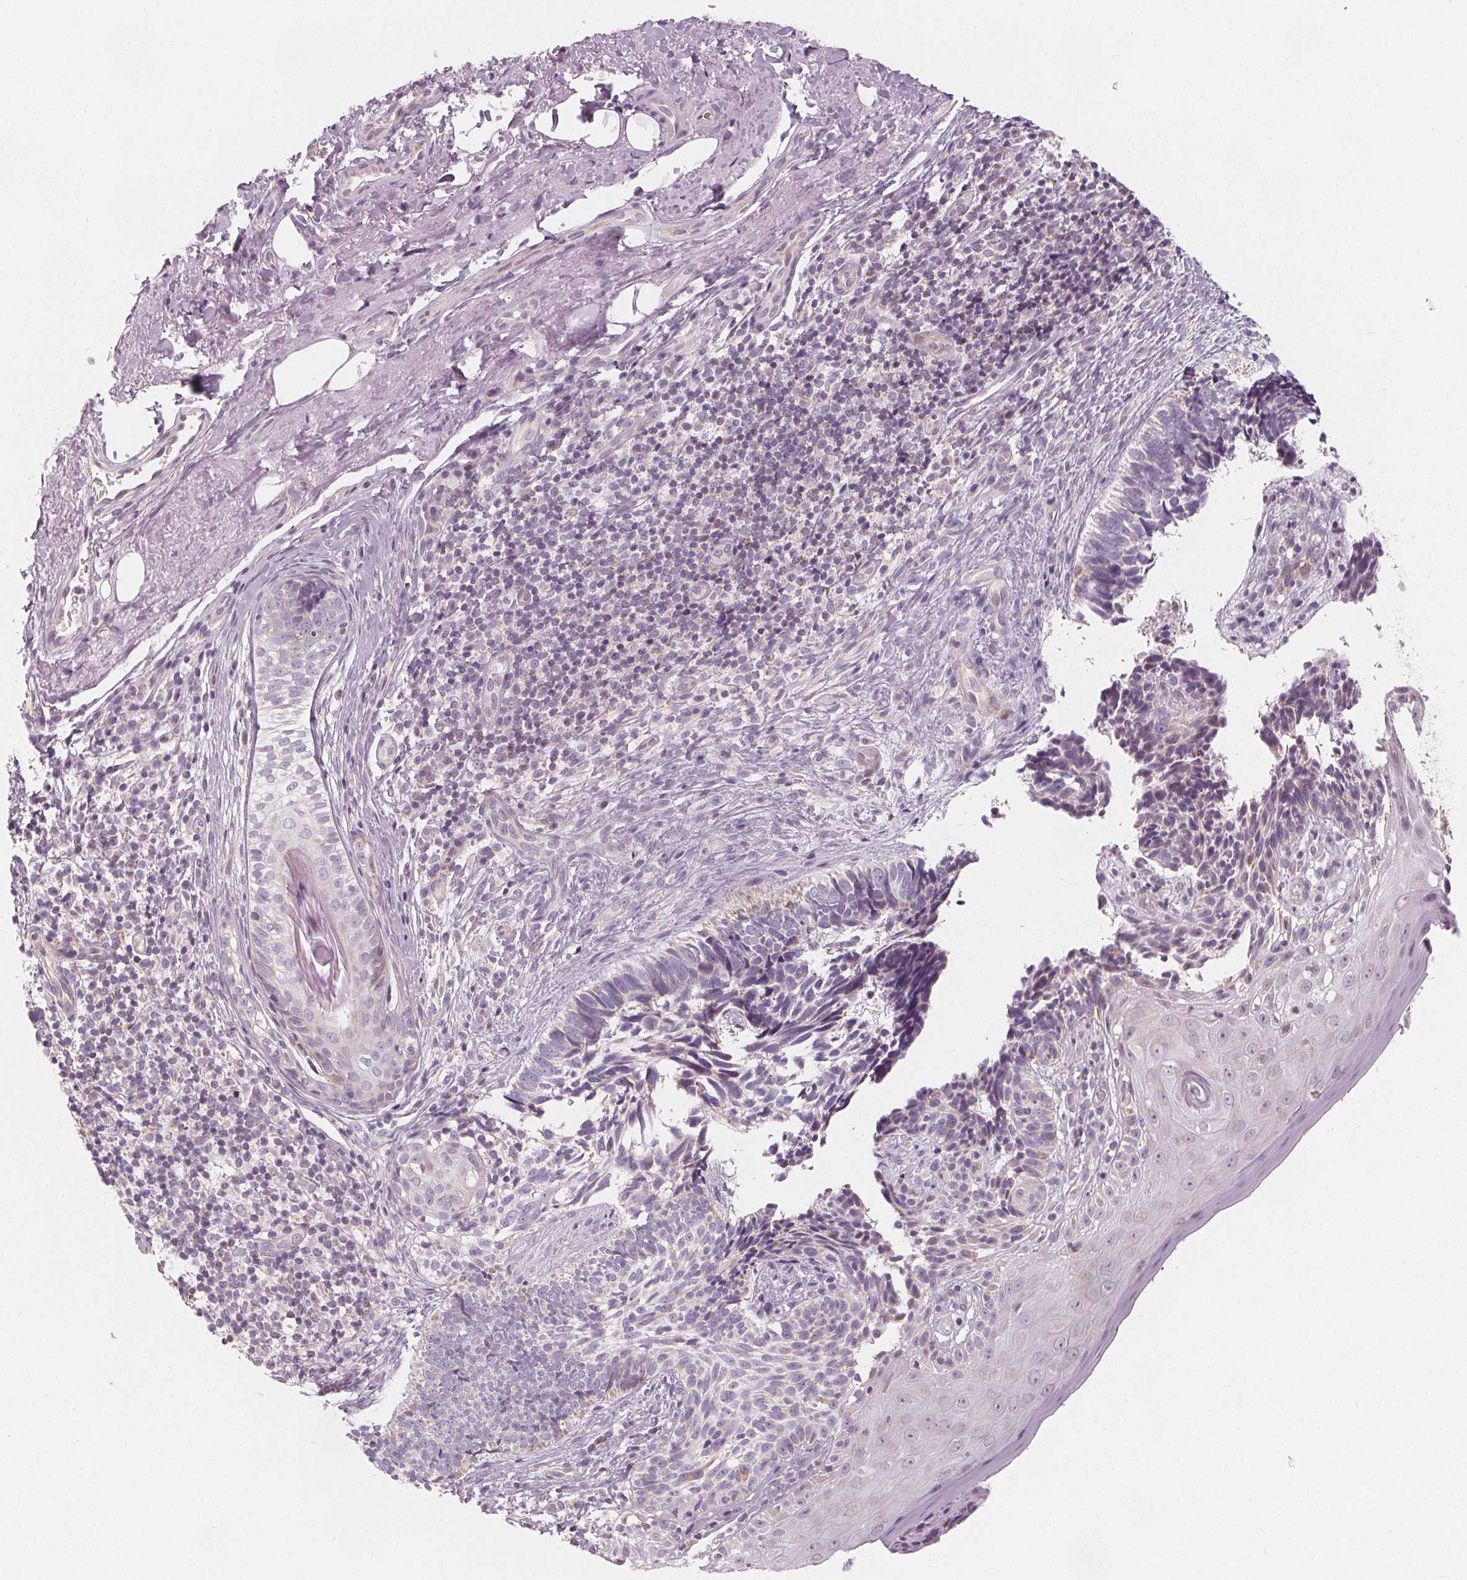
{"staining": {"intensity": "weak", "quantity": "<25%", "location": "cytoplasmic/membranous"}, "tissue": "skin cancer", "cell_type": "Tumor cells", "image_type": "cancer", "snomed": [{"axis": "morphology", "description": "Normal tissue, NOS"}, {"axis": "morphology", "description": "Basal cell carcinoma"}, {"axis": "topography", "description": "Skin"}], "caption": "This is a image of immunohistochemistry (IHC) staining of basal cell carcinoma (skin), which shows no expression in tumor cells.", "gene": "NUP210L", "patient": {"sex": "male", "age": 68}}